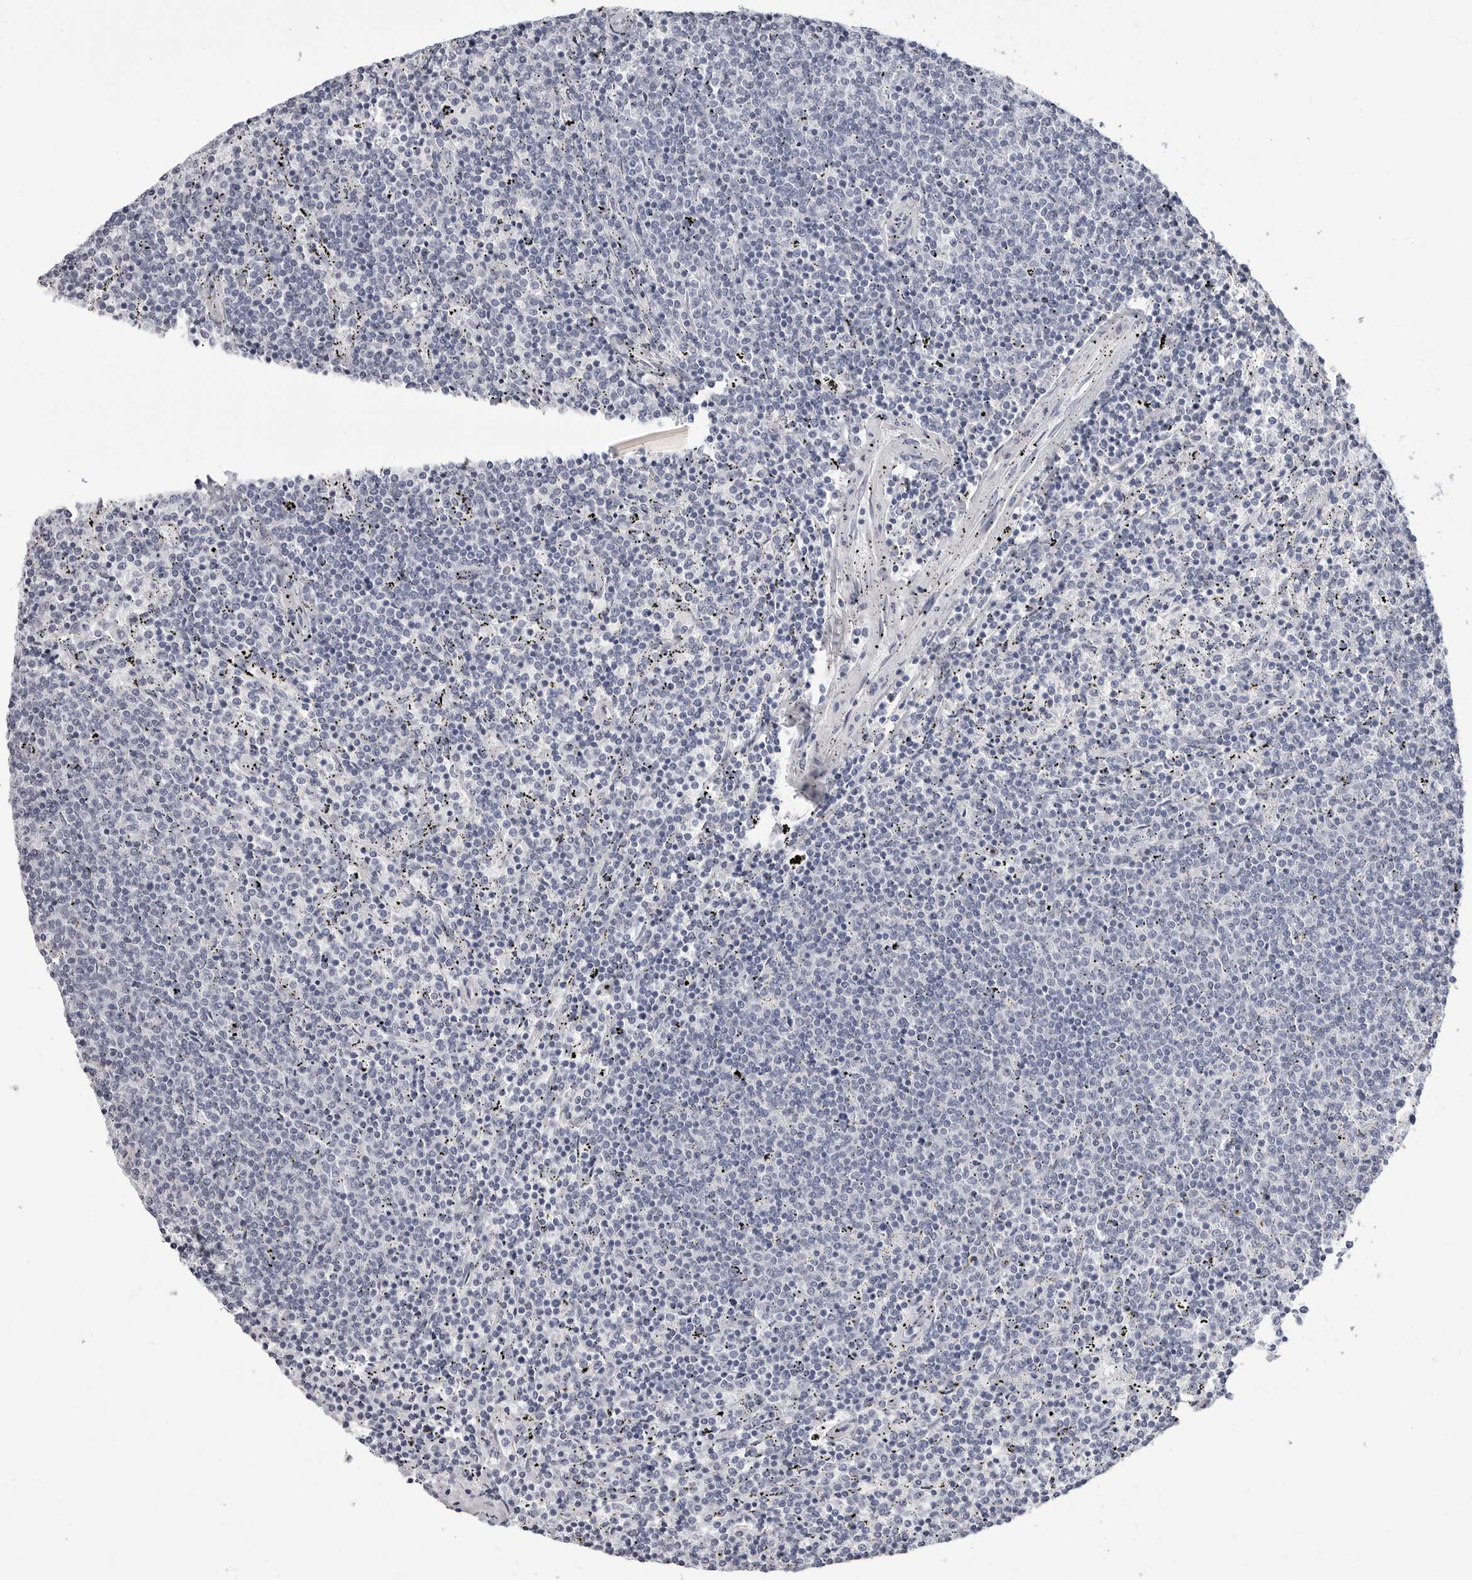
{"staining": {"intensity": "negative", "quantity": "none", "location": "none"}, "tissue": "lymphoma", "cell_type": "Tumor cells", "image_type": "cancer", "snomed": [{"axis": "morphology", "description": "Malignant lymphoma, non-Hodgkin's type, Low grade"}, {"axis": "topography", "description": "Spleen"}], "caption": "An immunohistochemistry histopathology image of lymphoma is shown. There is no staining in tumor cells of lymphoma. (Stains: DAB (3,3'-diaminobenzidine) IHC with hematoxylin counter stain, Microscopy: brightfield microscopy at high magnification).", "gene": "ERICH3", "patient": {"sex": "female", "age": 50}}